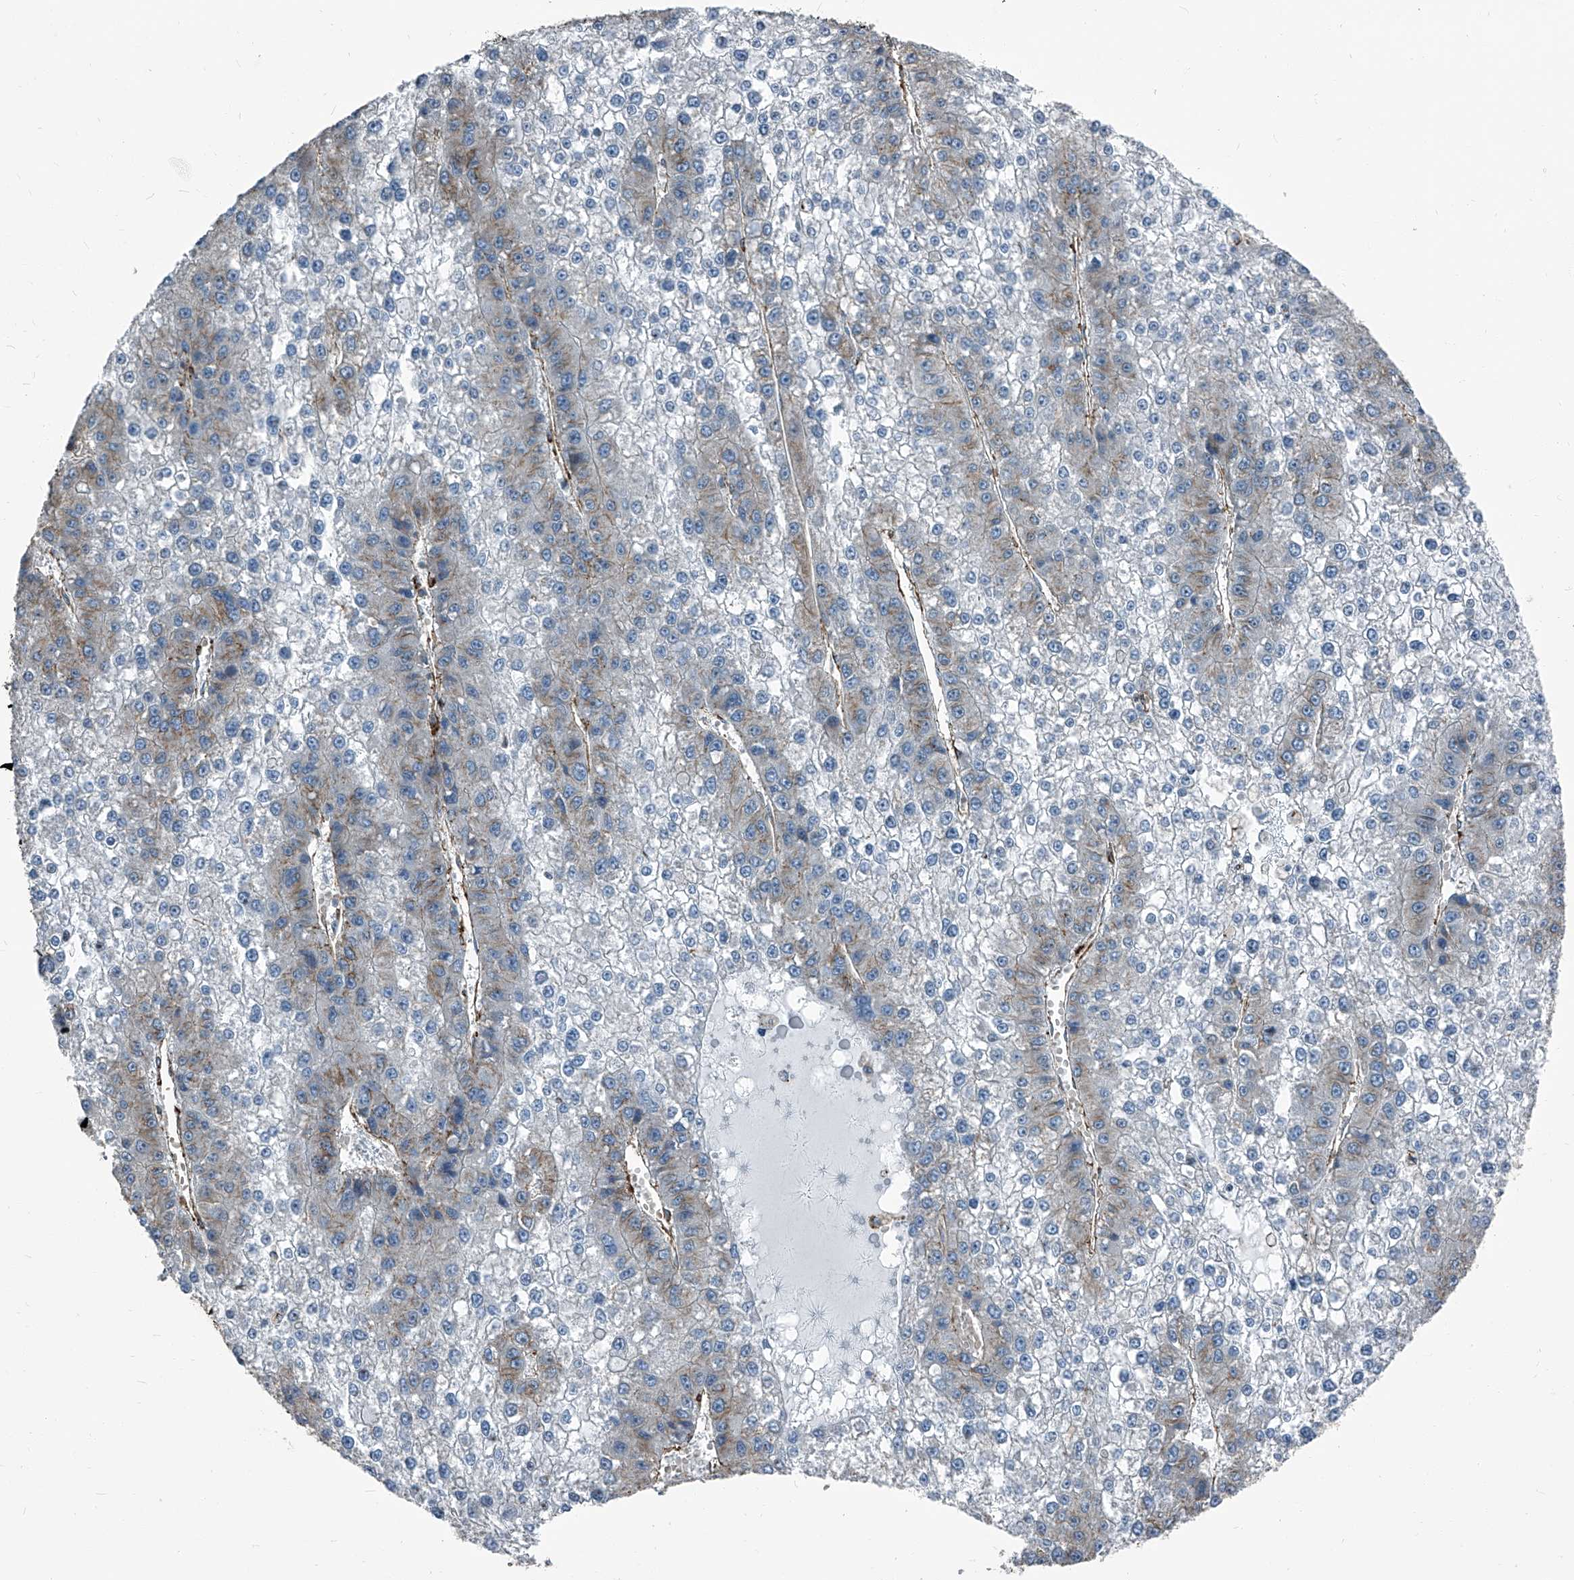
{"staining": {"intensity": "weak", "quantity": "<25%", "location": "cytoplasmic/membranous"}, "tissue": "liver cancer", "cell_type": "Tumor cells", "image_type": "cancer", "snomed": [{"axis": "morphology", "description": "Carcinoma, Hepatocellular, NOS"}, {"axis": "topography", "description": "Liver"}], "caption": "DAB immunohistochemical staining of human liver hepatocellular carcinoma reveals no significant expression in tumor cells. (DAB immunohistochemistry, high magnification).", "gene": "SEPTIN7", "patient": {"sex": "female", "age": 73}}